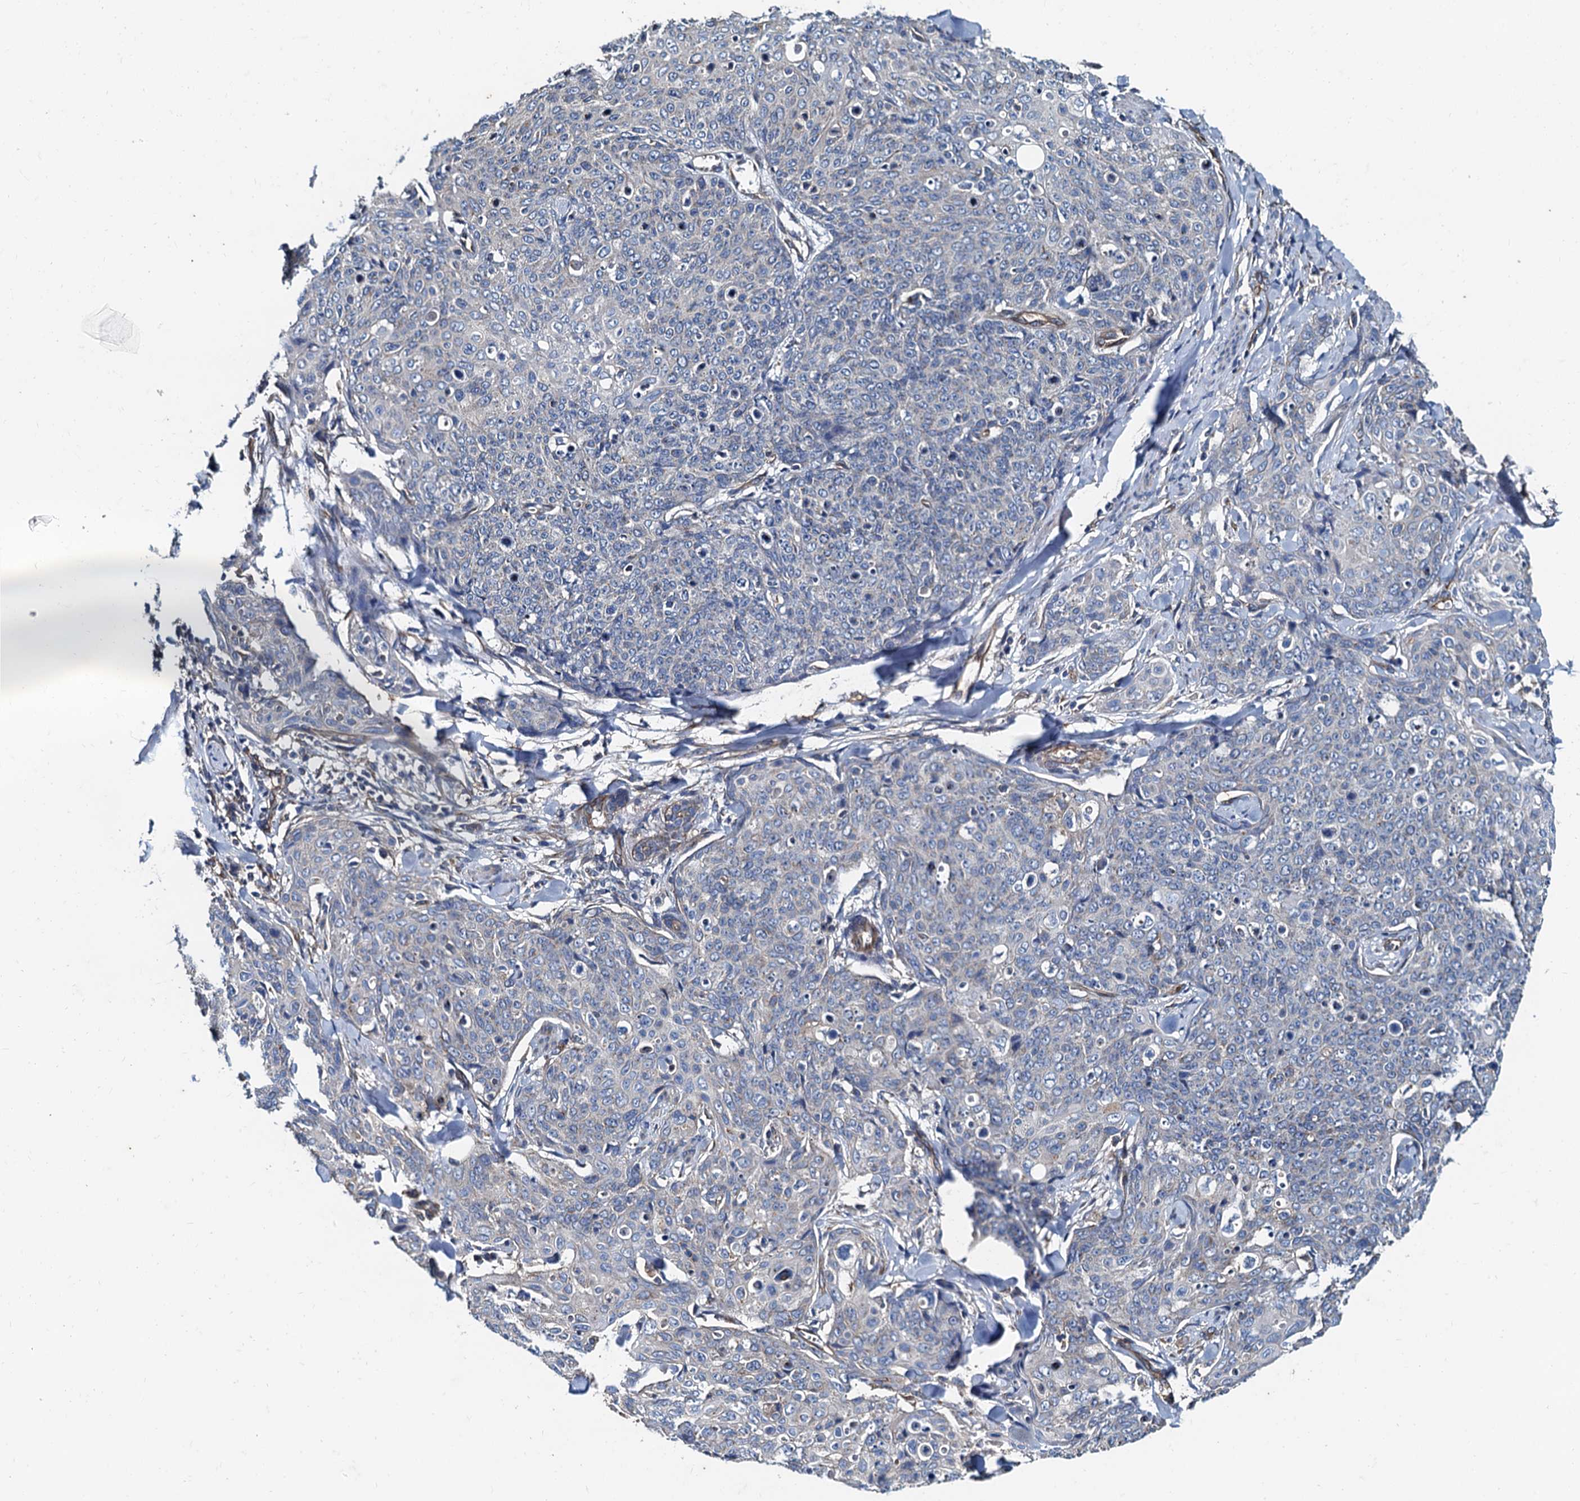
{"staining": {"intensity": "negative", "quantity": "none", "location": "none"}, "tissue": "skin cancer", "cell_type": "Tumor cells", "image_type": "cancer", "snomed": [{"axis": "morphology", "description": "Squamous cell carcinoma, NOS"}, {"axis": "topography", "description": "Skin"}, {"axis": "topography", "description": "Vulva"}], "caption": "Squamous cell carcinoma (skin) was stained to show a protein in brown. There is no significant staining in tumor cells.", "gene": "NGRN", "patient": {"sex": "female", "age": 85}}